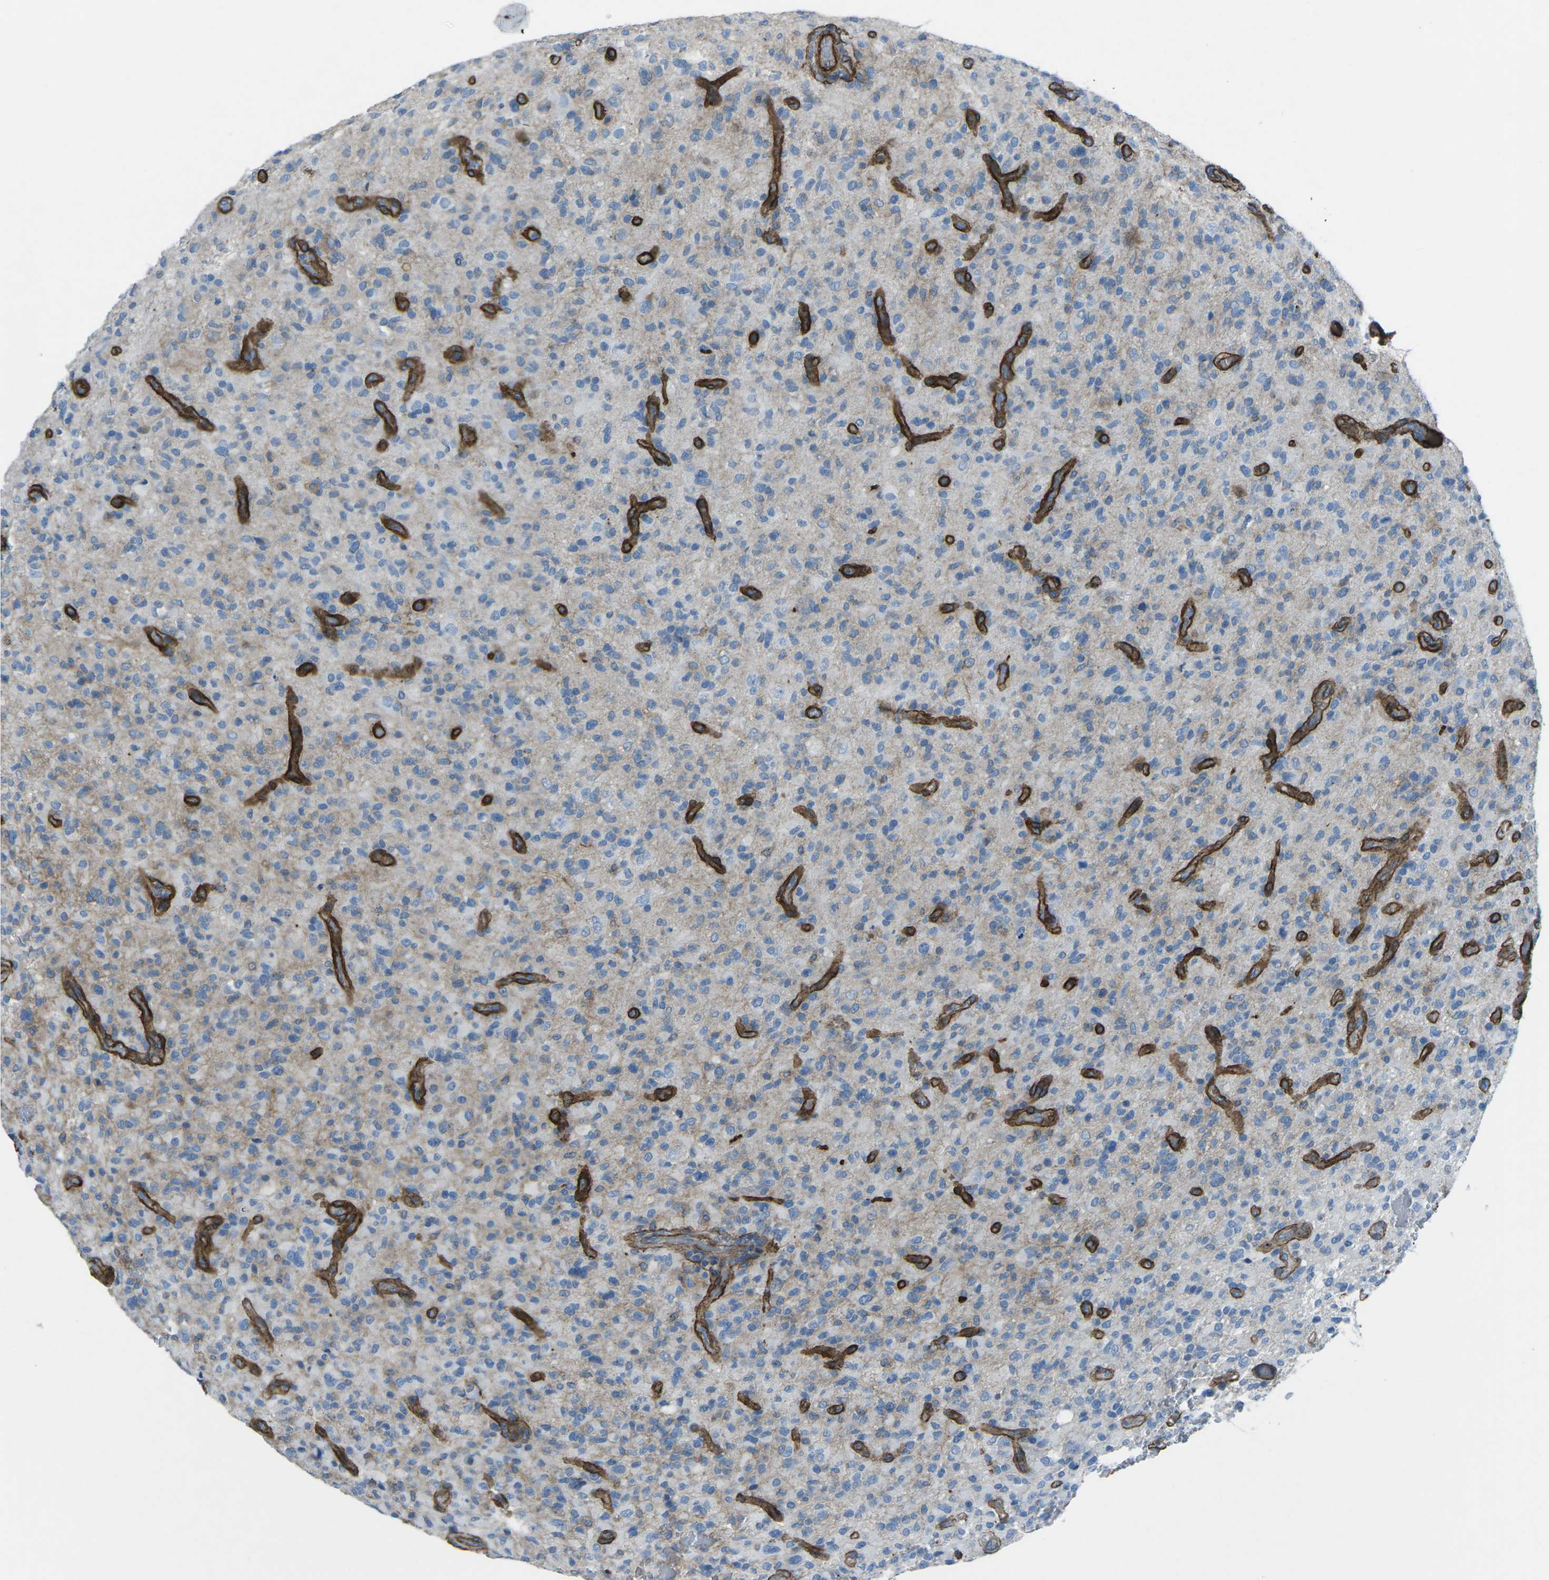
{"staining": {"intensity": "negative", "quantity": "none", "location": "none"}, "tissue": "glioma", "cell_type": "Tumor cells", "image_type": "cancer", "snomed": [{"axis": "morphology", "description": "Glioma, malignant, High grade"}, {"axis": "topography", "description": "Brain"}], "caption": "DAB (3,3'-diaminobenzidine) immunohistochemical staining of malignant high-grade glioma exhibits no significant expression in tumor cells.", "gene": "UTRN", "patient": {"sex": "male", "age": 71}}